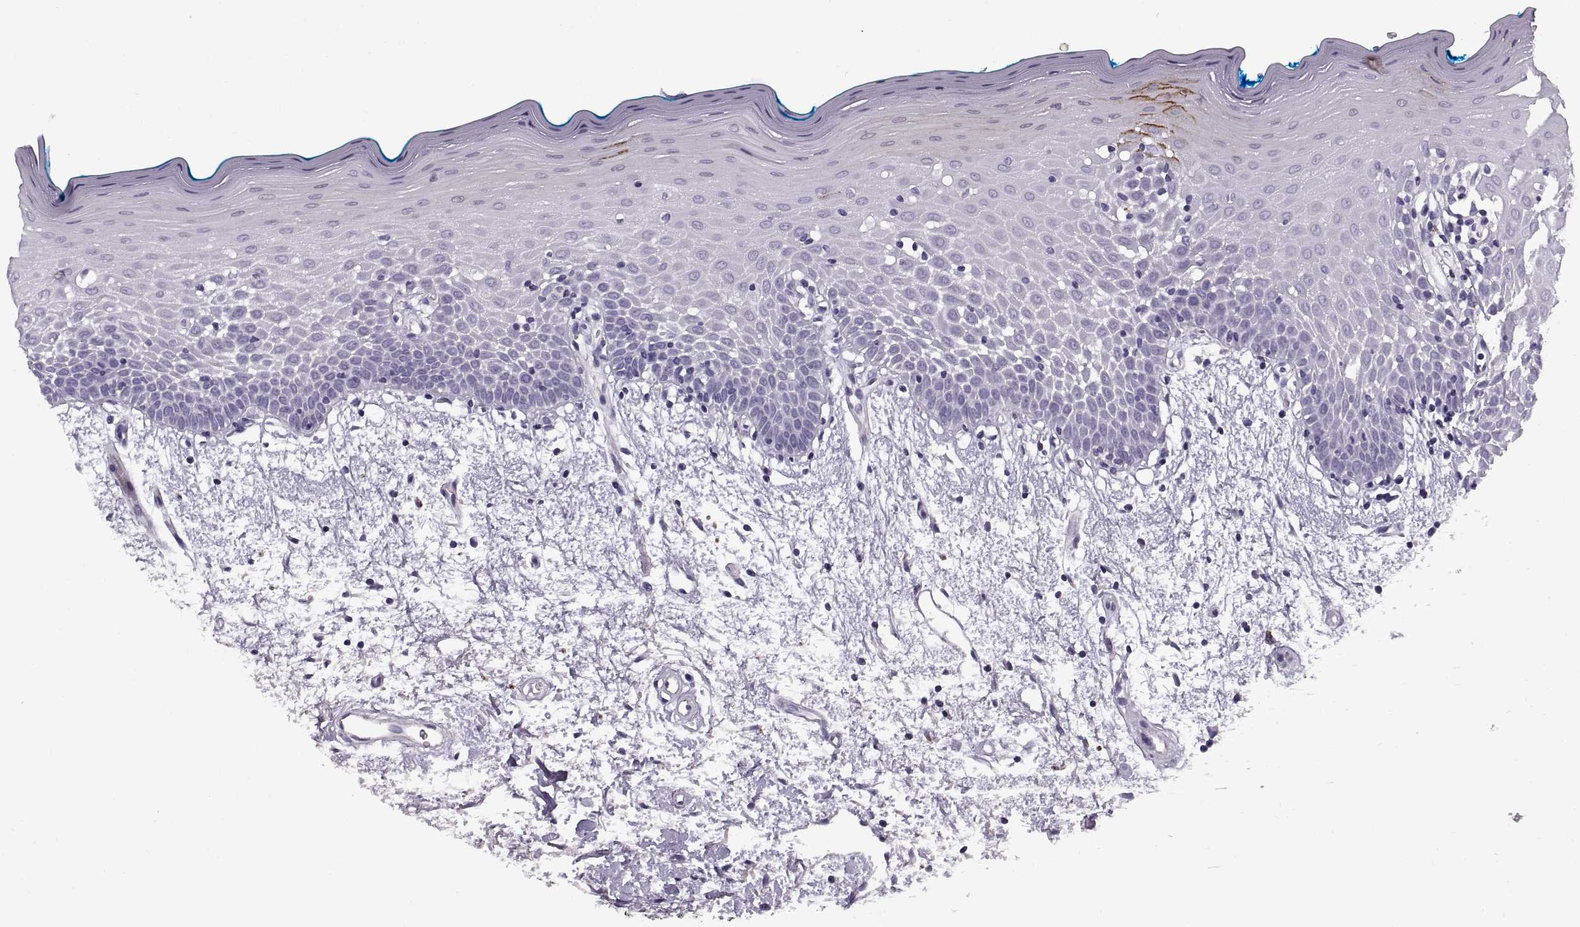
{"staining": {"intensity": "negative", "quantity": "none", "location": "none"}, "tissue": "oral mucosa", "cell_type": "Squamous epithelial cells", "image_type": "normal", "snomed": [{"axis": "morphology", "description": "Normal tissue, NOS"}, {"axis": "morphology", "description": "Squamous cell carcinoma, NOS"}, {"axis": "topography", "description": "Oral tissue"}, {"axis": "topography", "description": "Head-Neck"}], "caption": "A histopathology image of human oral mucosa is negative for staining in squamous epithelial cells.", "gene": "CALCR", "patient": {"sex": "female", "age": 75}}